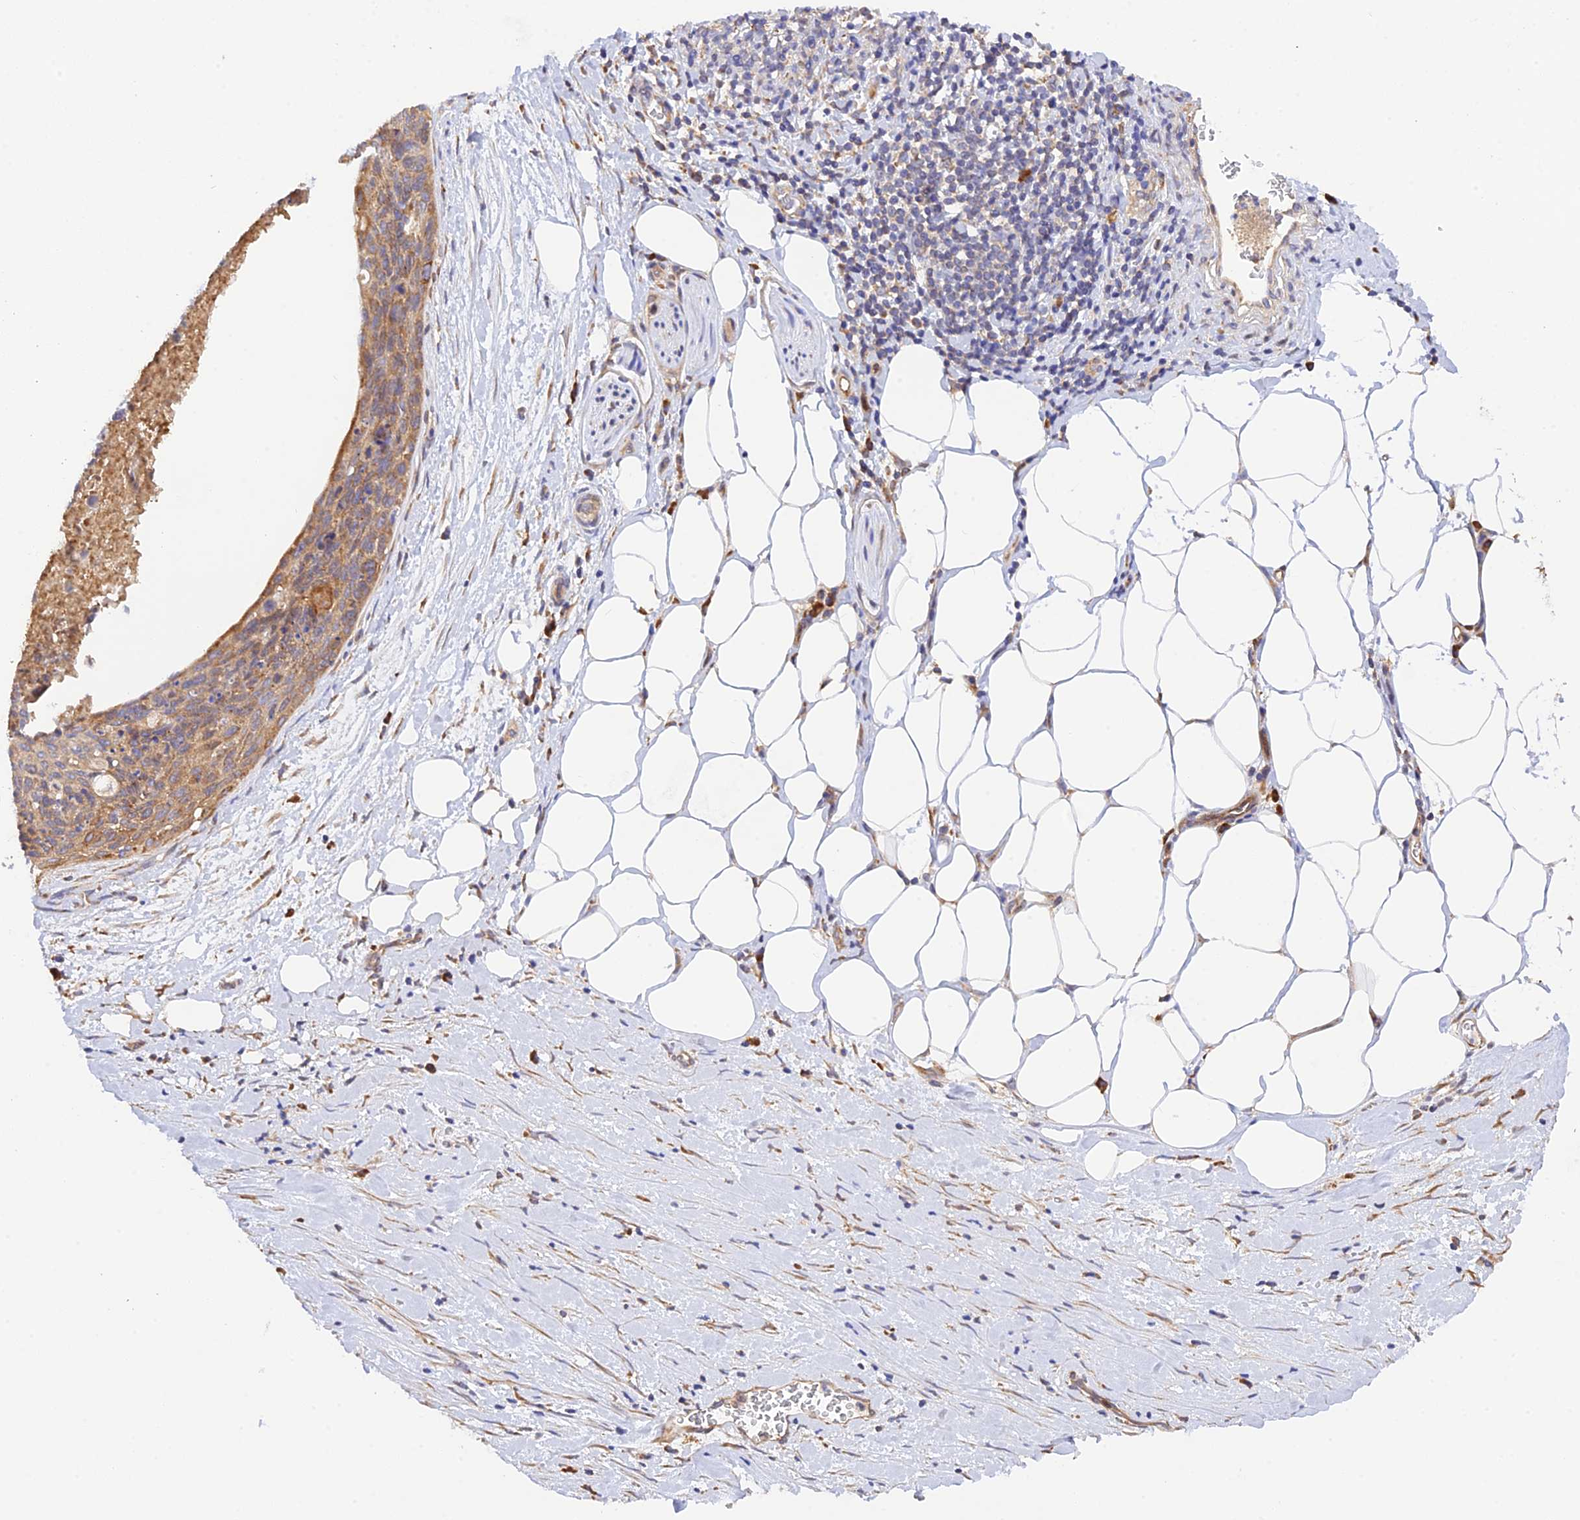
{"staining": {"intensity": "moderate", "quantity": "25%-75%", "location": "cytoplasmic/membranous"}, "tissue": "cervical cancer", "cell_type": "Tumor cells", "image_type": "cancer", "snomed": [{"axis": "morphology", "description": "Squamous cell carcinoma, NOS"}, {"axis": "topography", "description": "Cervix"}], "caption": "A brown stain labels moderate cytoplasmic/membranous staining of a protein in cervical squamous cell carcinoma tumor cells.", "gene": "RPL5", "patient": {"sex": "female", "age": 55}}